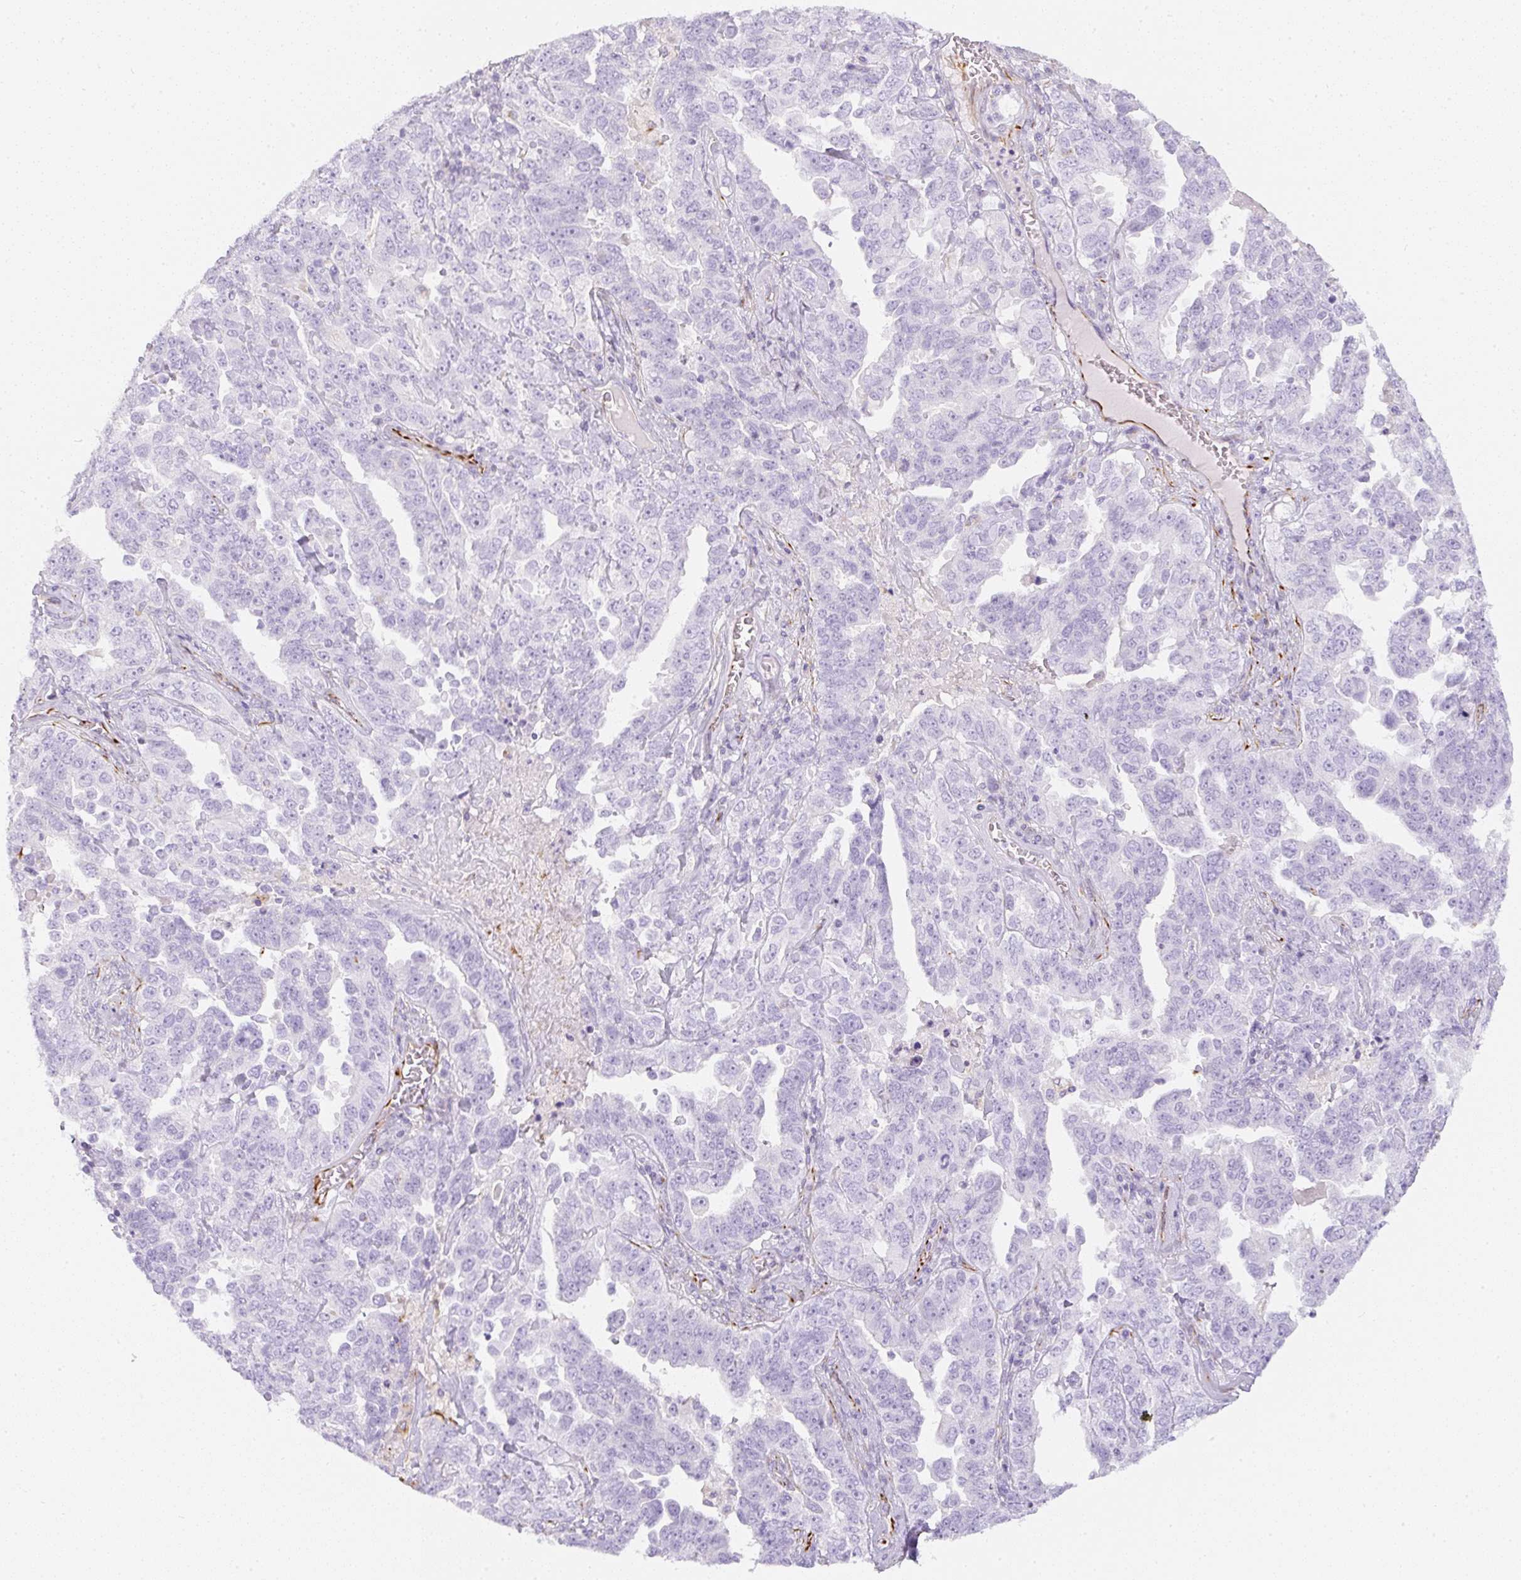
{"staining": {"intensity": "negative", "quantity": "none", "location": "none"}, "tissue": "ovarian cancer", "cell_type": "Tumor cells", "image_type": "cancer", "snomed": [{"axis": "morphology", "description": "Carcinoma, endometroid"}, {"axis": "topography", "description": "Ovary"}], "caption": "Tumor cells are negative for brown protein staining in ovarian endometroid carcinoma.", "gene": "ZNF689", "patient": {"sex": "female", "age": 62}}